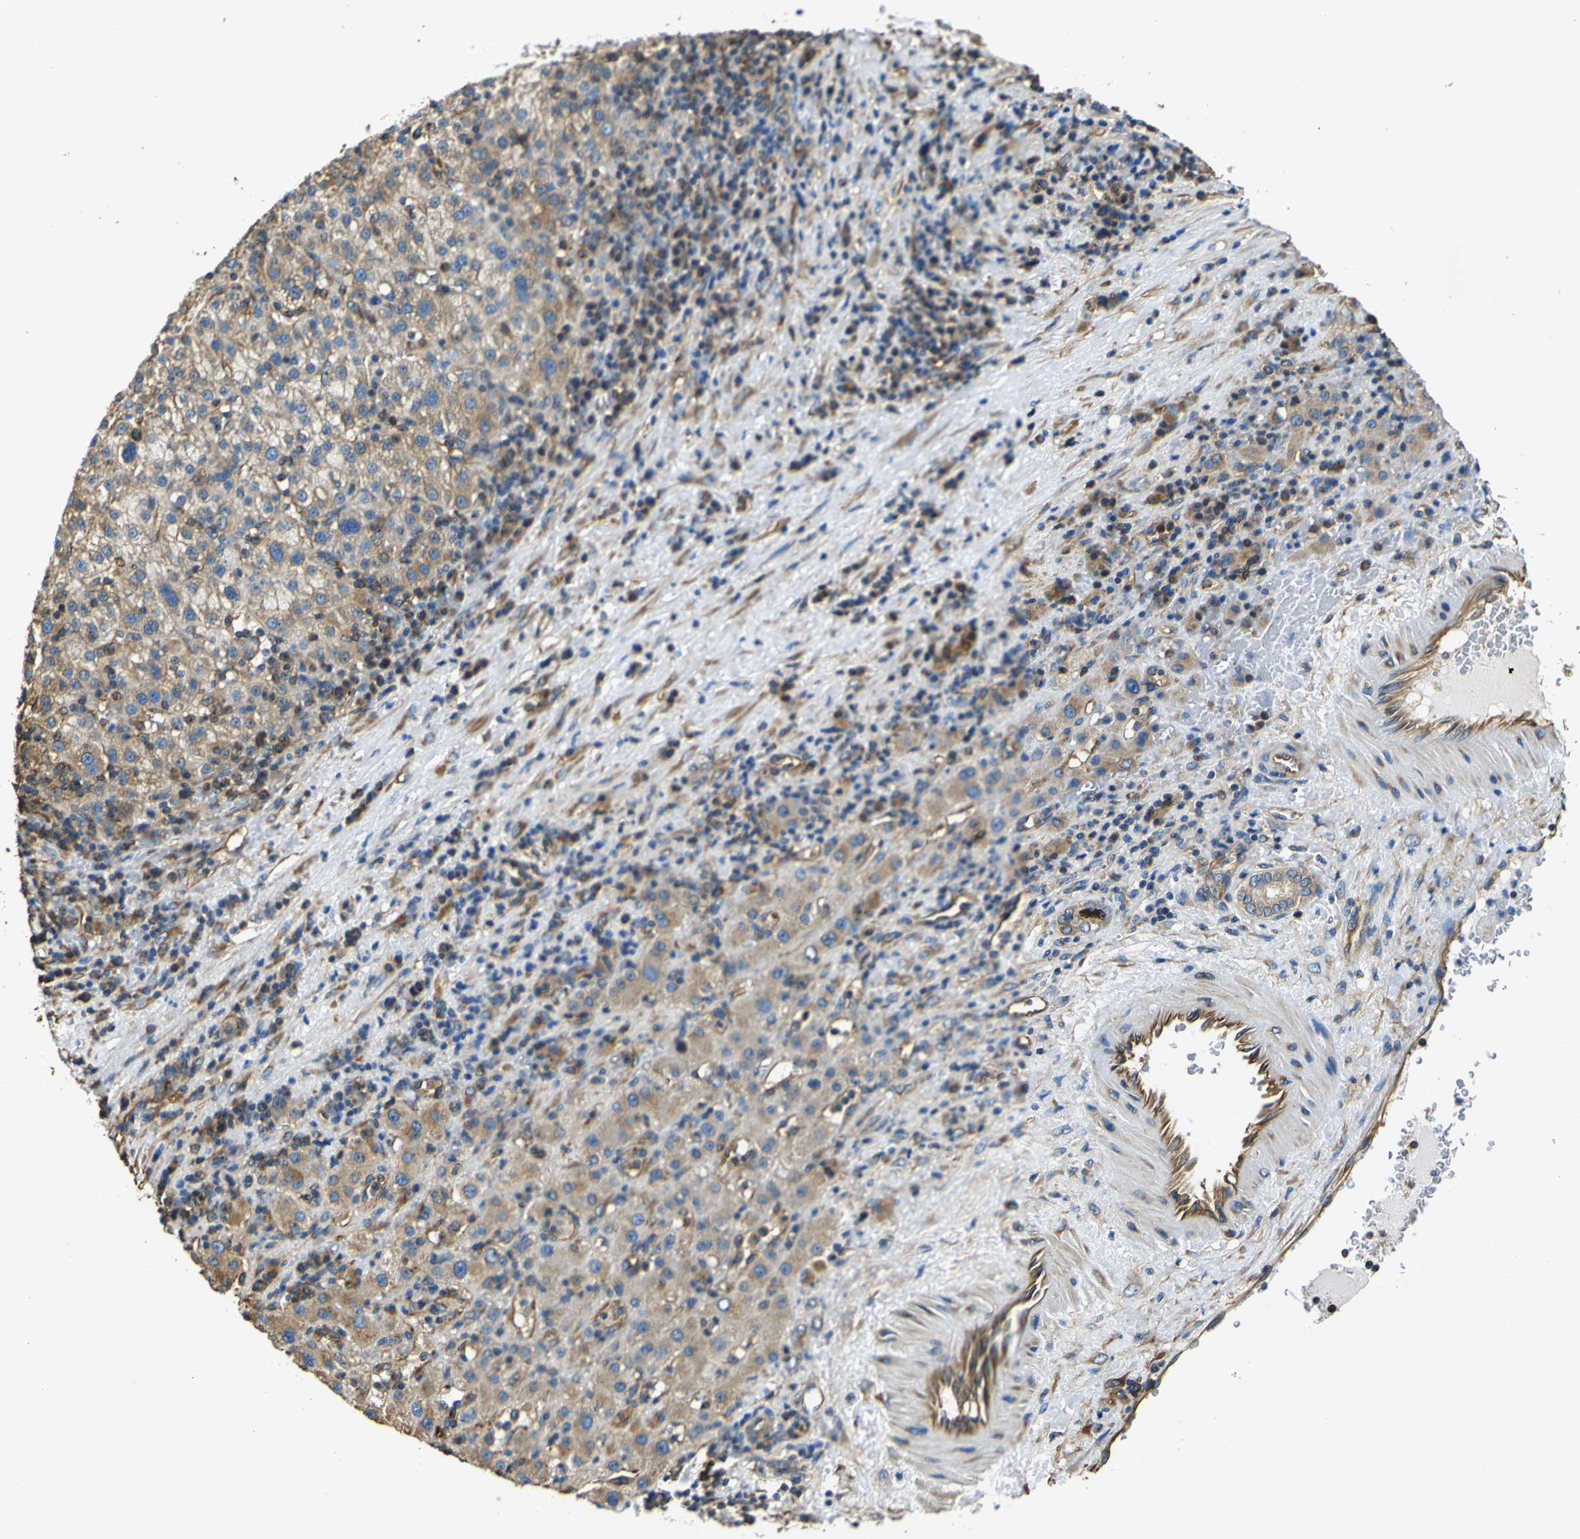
{"staining": {"intensity": "weak", "quantity": ">75%", "location": "cytoplasmic/membranous"}, "tissue": "liver cancer", "cell_type": "Tumor cells", "image_type": "cancer", "snomed": [{"axis": "morphology", "description": "Carcinoma, Hepatocellular, NOS"}, {"axis": "topography", "description": "Liver"}], "caption": "Hepatocellular carcinoma (liver) stained with a protein marker demonstrates weak staining in tumor cells.", "gene": "TUBB", "patient": {"sex": "female", "age": 58}}